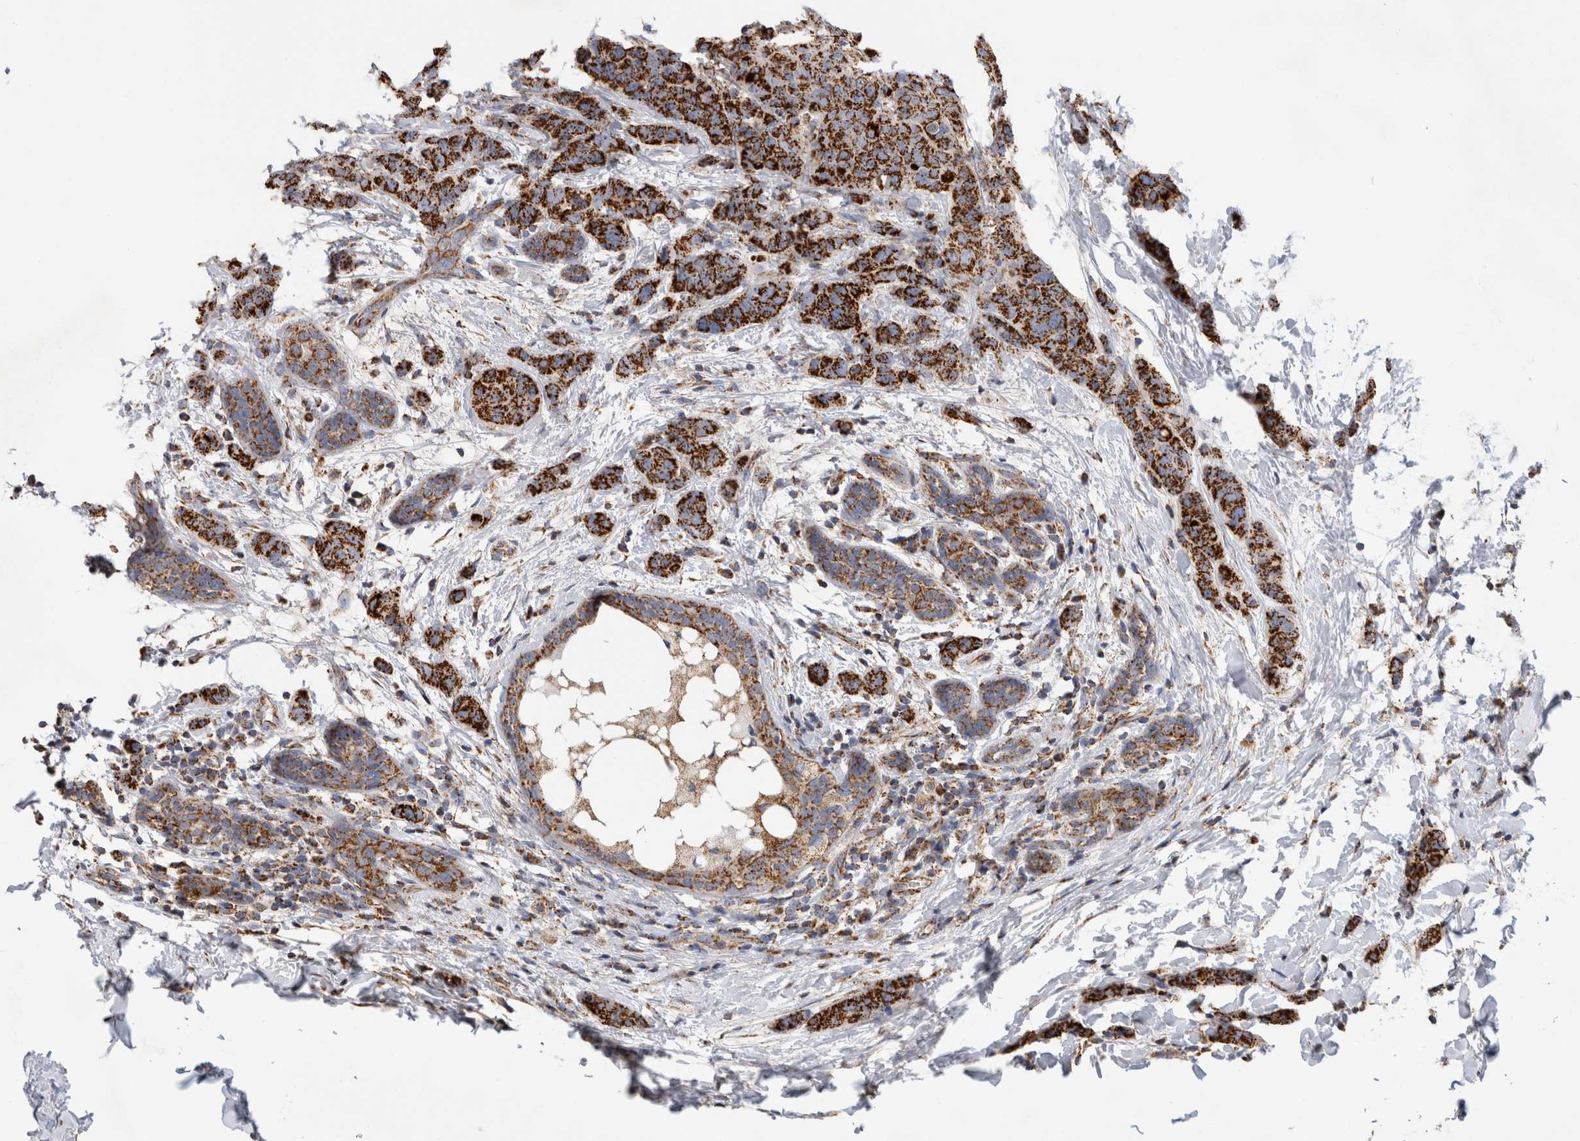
{"staining": {"intensity": "strong", "quantity": ">75%", "location": "cytoplasmic/membranous"}, "tissue": "breast cancer", "cell_type": "Tumor cells", "image_type": "cancer", "snomed": [{"axis": "morphology", "description": "Normal tissue, NOS"}, {"axis": "morphology", "description": "Duct carcinoma"}, {"axis": "topography", "description": "Breast"}], "caption": "The histopathology image reveals staining of breast intraductal carcinoma, revealing strong cytoplasmic/membranous protein staining (brown color) within tumor cells. (brown staining indicates protein expression, while blue staining denotes nuclei).", "gene": "IARS2", "patient": {"sex": "female", "age": 40}}